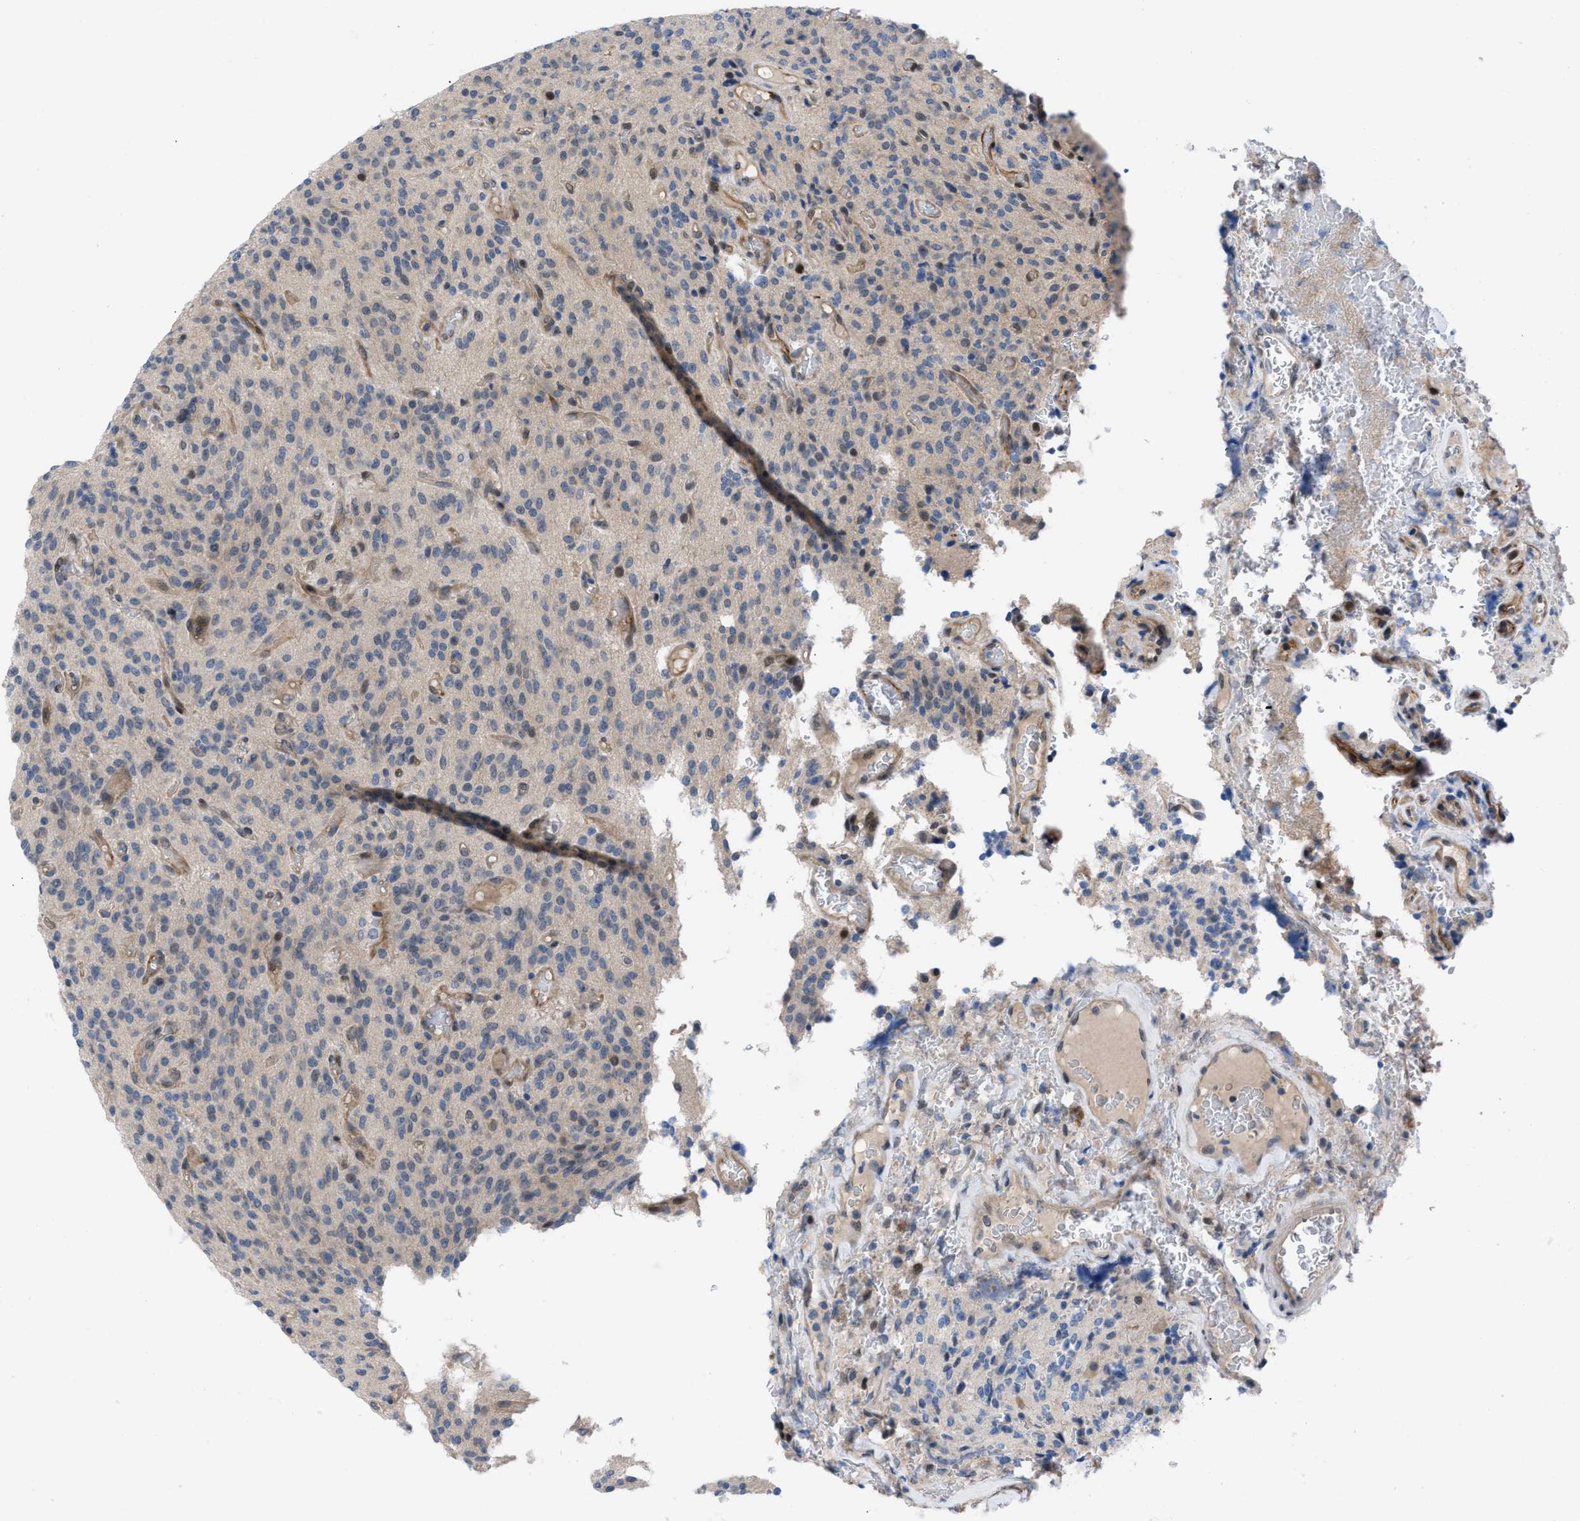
{"staining": {"intensity": "negative", "quantity": "none", "location": "none"}, "tissue": "glioma", "cell_type": "Tumor cells", "image_type": "cancer", "snomed": [{"axis": "morphology", "description": "Glioma, malignant, High grade"}, {"axis": "topography", "description": "Brain"}], "caption": "Glioma was stained to show a protein in brown. There is no significant staining in tumor cells.", "gene": "IL17RE", "patient": {"sex": "male", "age": 34}}